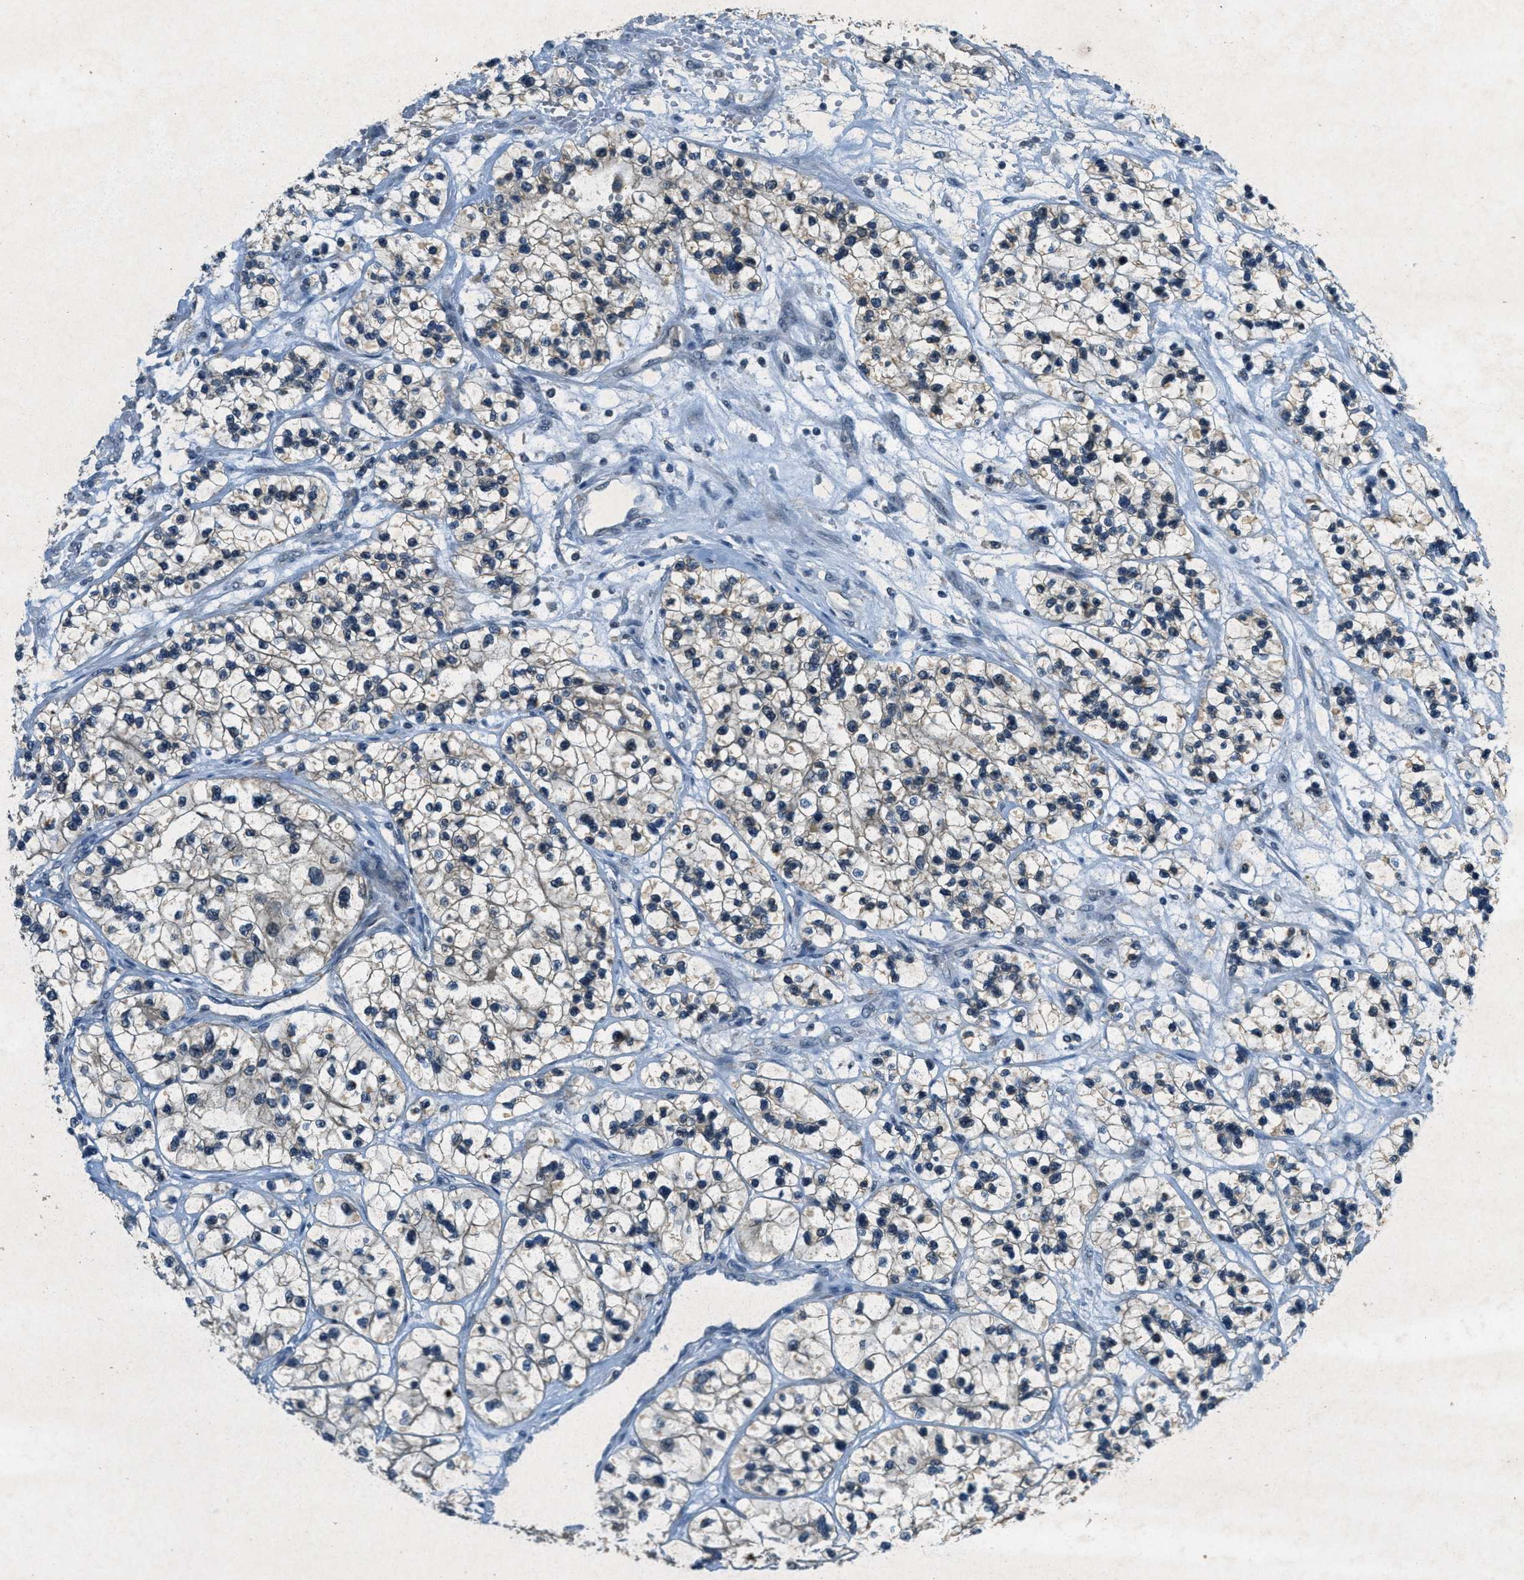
{"staining": {"intensity": "negative", "quantity": "none", "location": "none"}, "tissue": "renal cancer", "cell_type": "Tumor cells", "image_type": "cancer", "snomed": [{"axis": "morphology", "description": "Adenocarcinoma, NOS"}, {"axis": "topography", "description": "Kidney"}], "caption": "Protein analysis of renal adenocarcinoma demonstrates no significant expression in tumor cells.", "gene": "TCF20", "patient": {"sex": "female", "age": 57}}